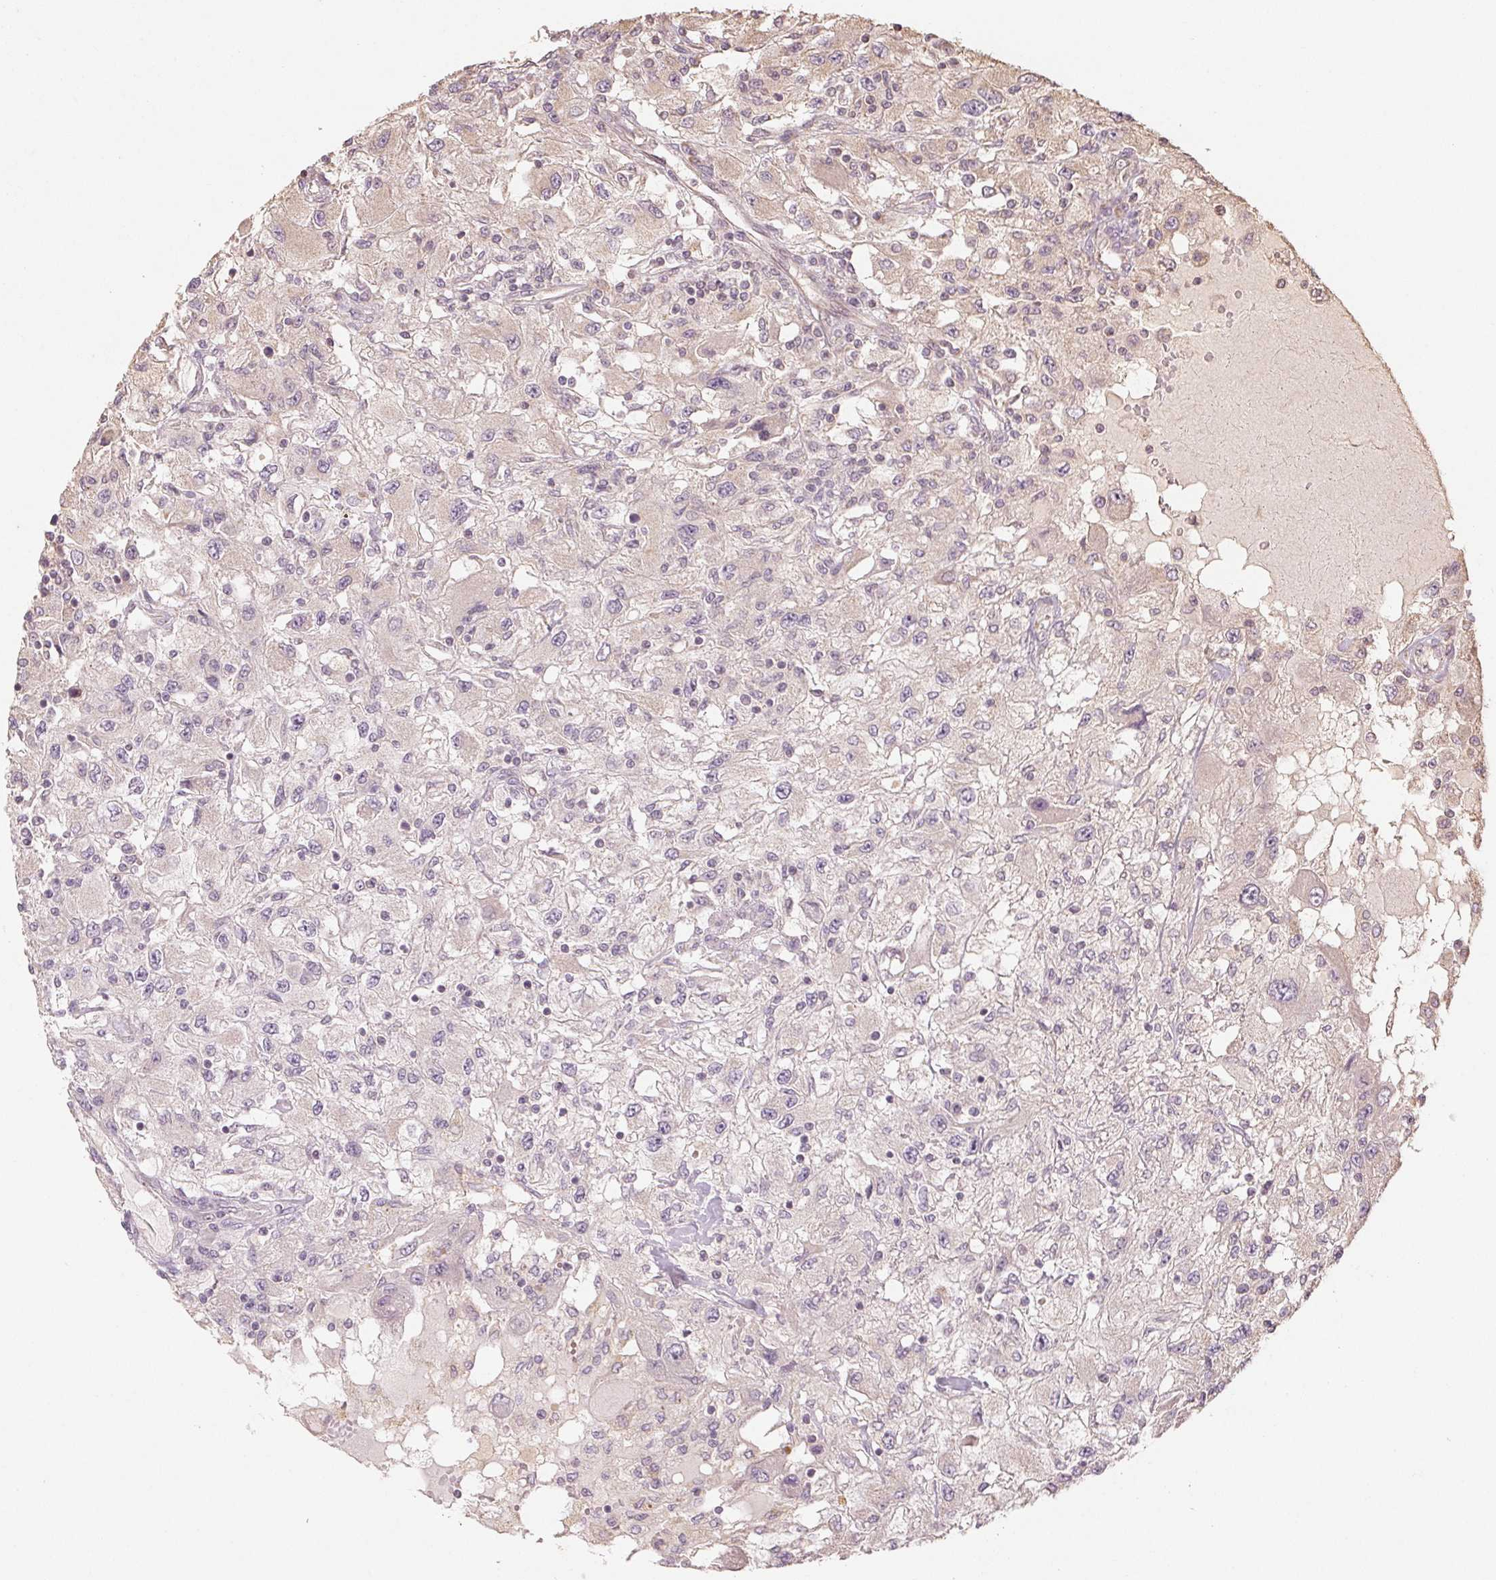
{"staining": {"intensity": "negative", "quantity": "none", "location": "none"}, "tissue": "renal cancer", "cell_type": "Tumor cells", "image_type": "cancer", "snomed": [{"axis": "morphology", "description": "Adenocarcinoma, NOS"}, {"axis": "topography", "description": "Kidney"}], "caption": "Tumor cells are negative for protein expression in human adenocarcinoma (renal). (Stains: DAB (3,3'-diaminobenzidine) immunohistochemistry with hematoxylin counter stain, Microscopy: brightfield microscopy at high magnification).", "gene": "COX14", "patient": {"sex": "female", "age": 67}}